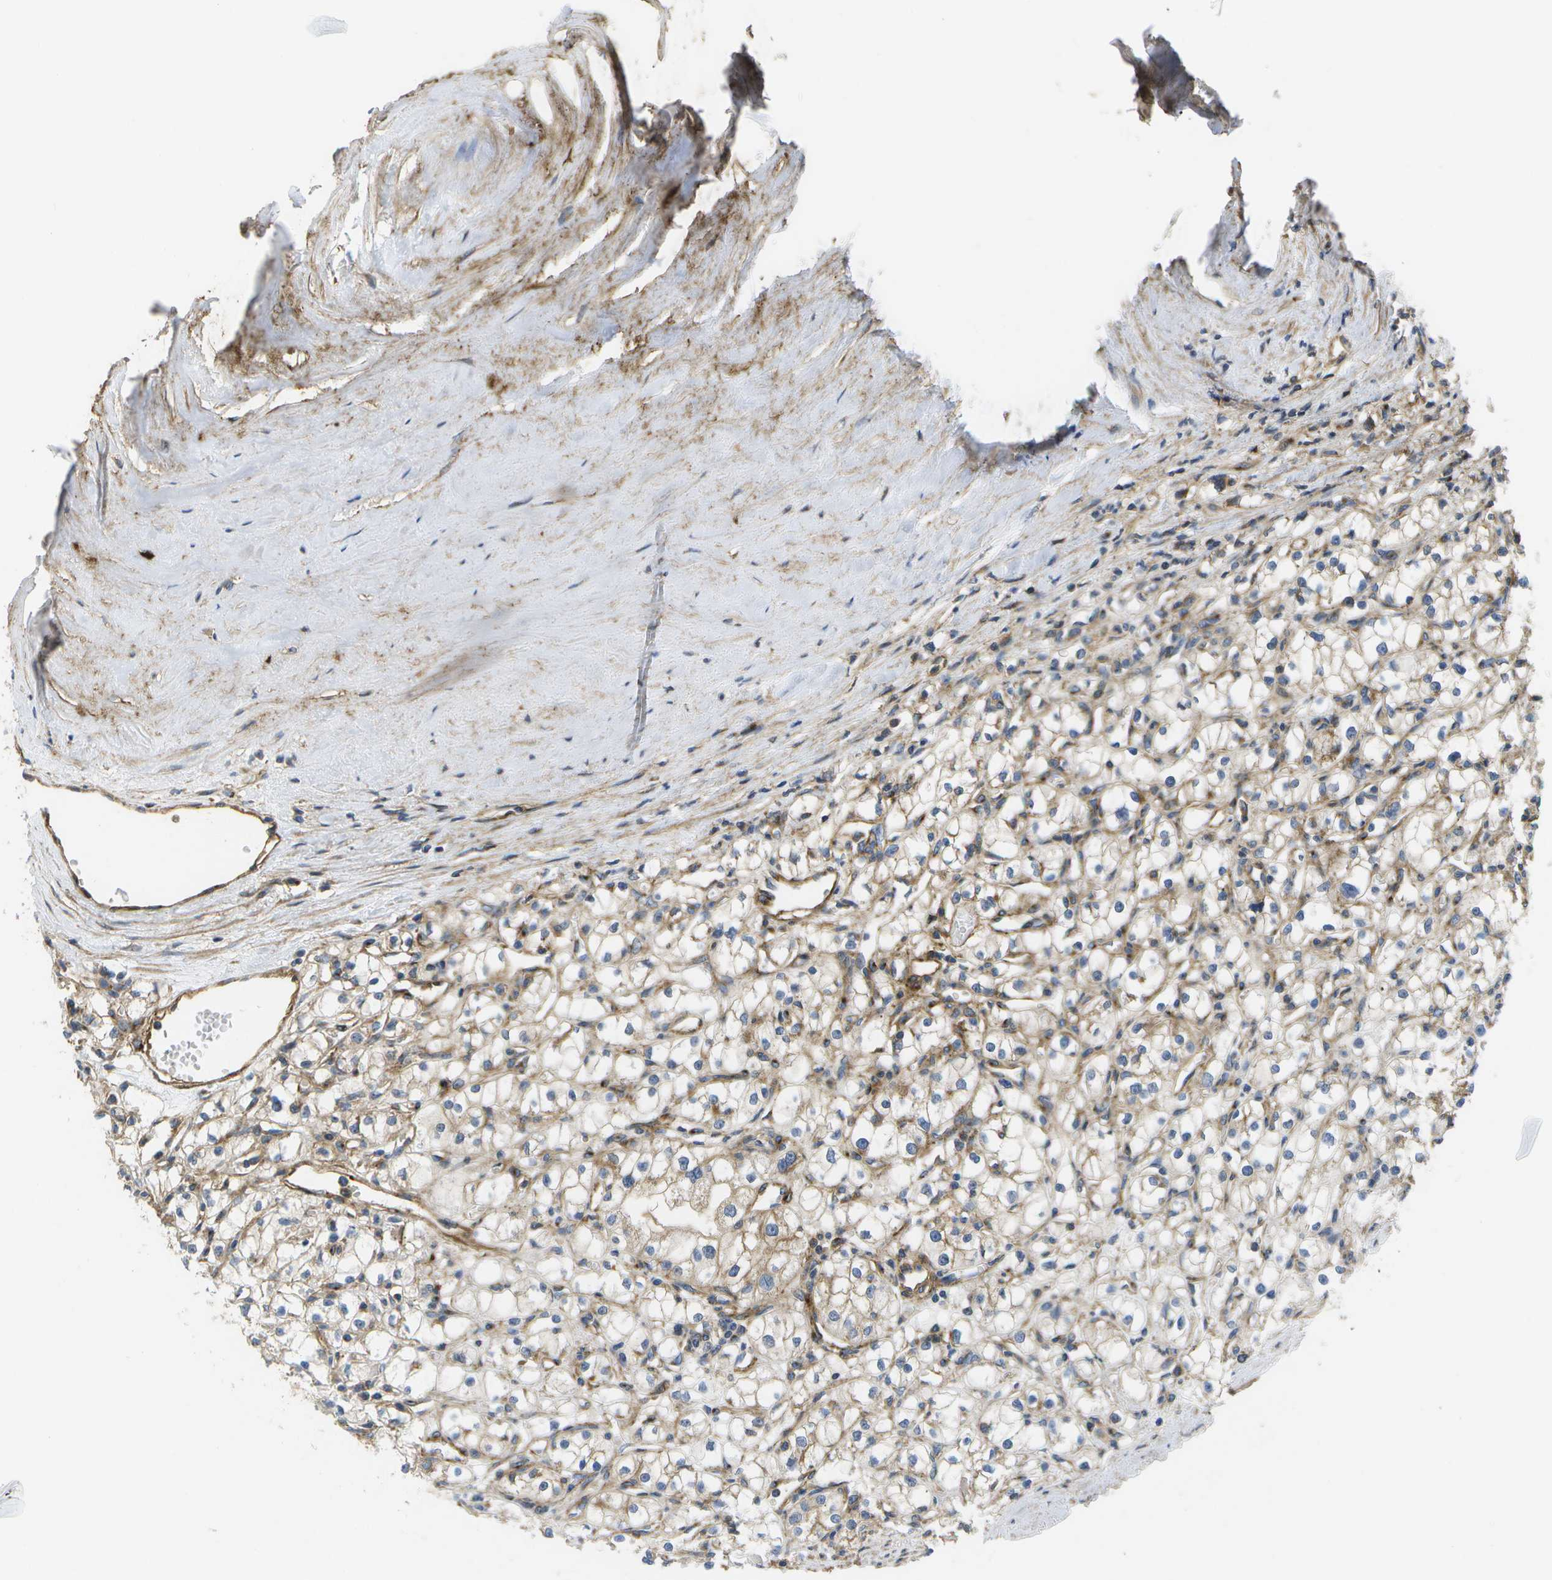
{"staining": {"intensity": "weak", "quantity": ">75%", "location": "cytoplasmic/membranous"}, "tissue": "renal cancer", "cell_type": "Tumor cells", "image_type": "cancer", "snomed": [{"axis": "morphology", "description": "Adenocarcinoma, NOS"}, {"axis": "topography", "description": "Kidney"}], "caption": "This is an image of IHC staining of renal adenocarcinoma, which shows weak positivity in the cytoplasmic/membranous of tumor cells.", "gene": "BST2", "patient": {"sex": "male", "age": 56}}